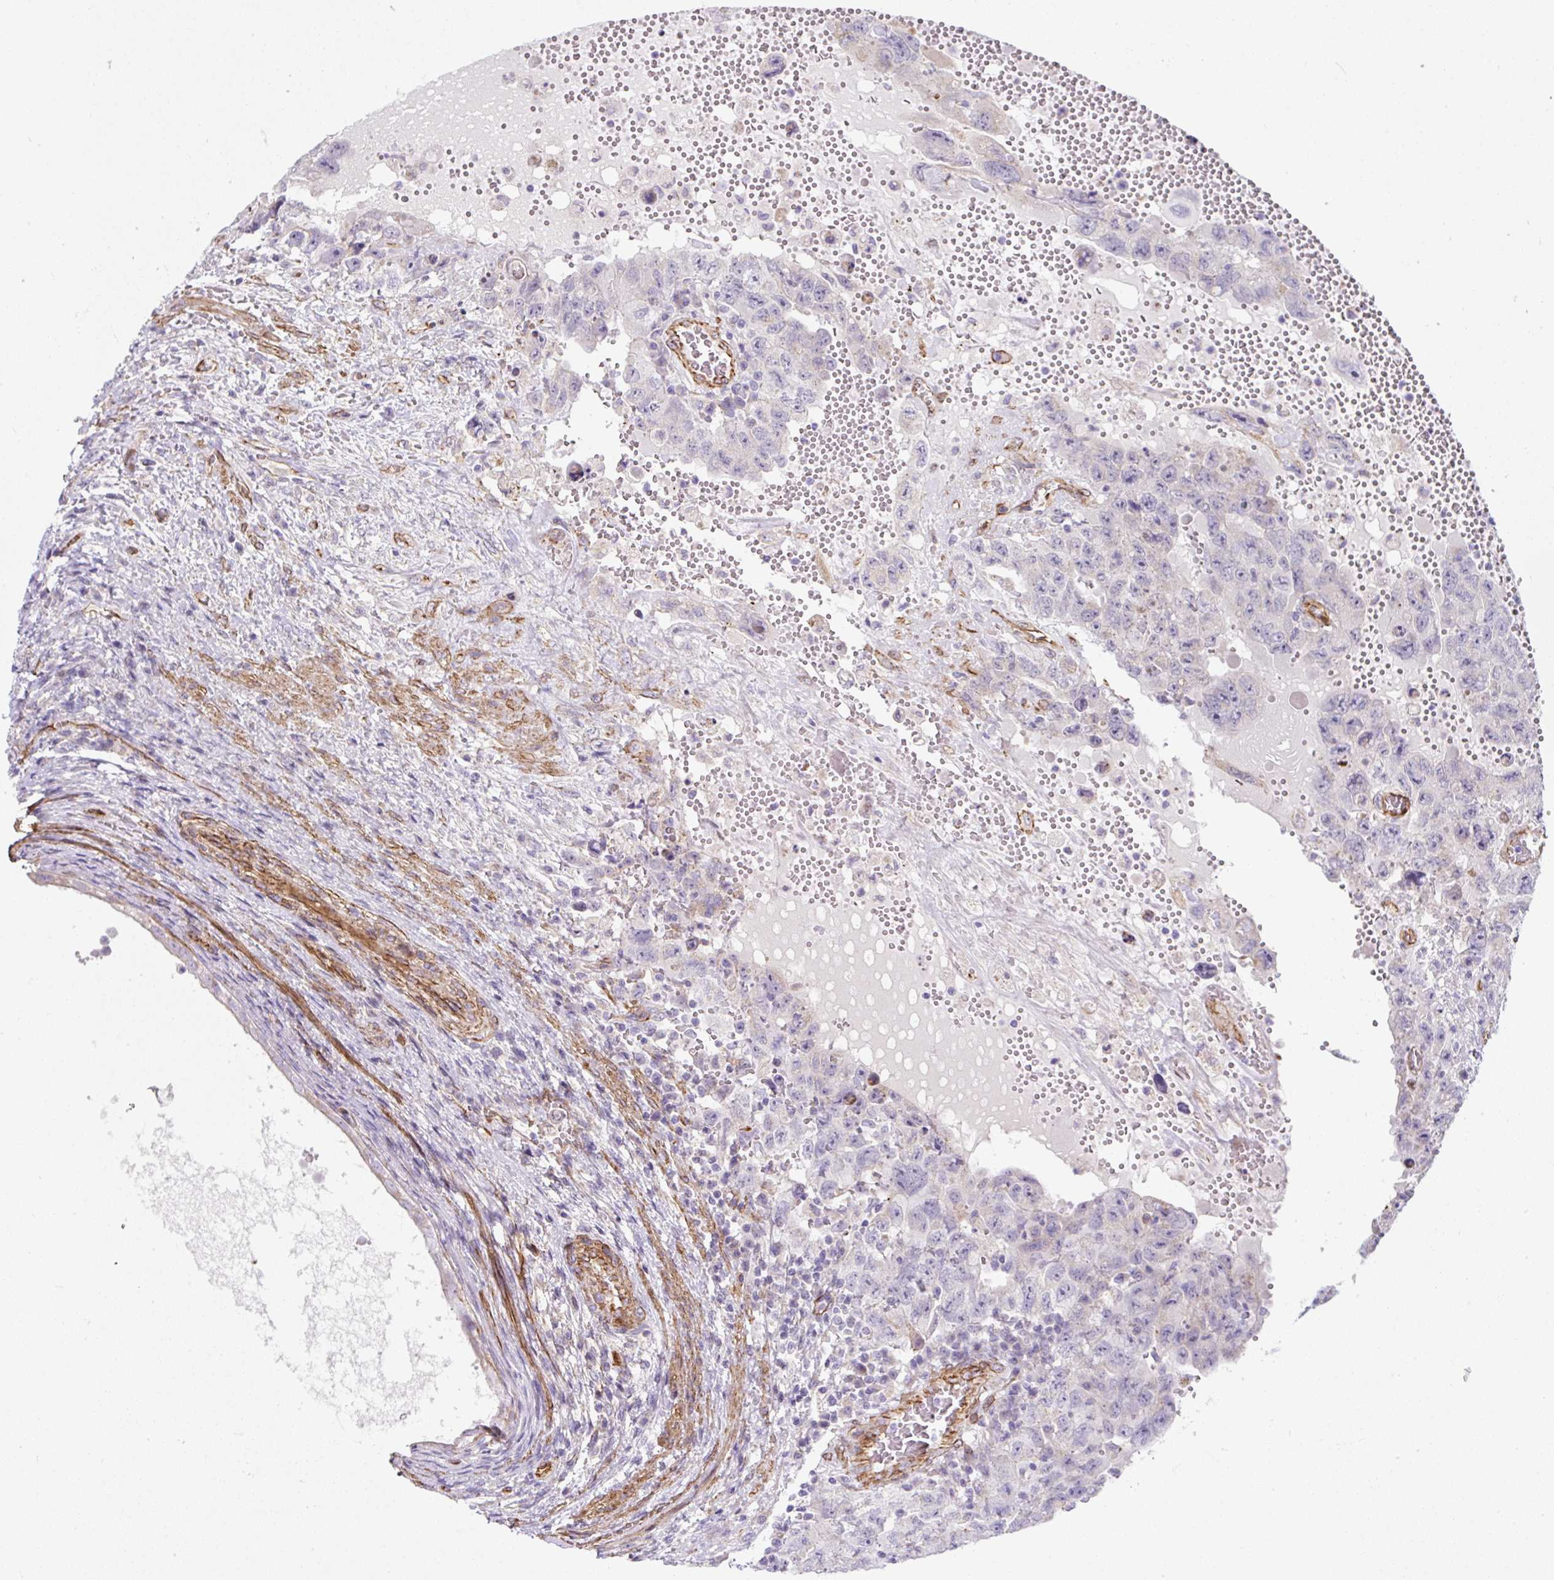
{"staining": {"intensity": "negative", "quantity": "none", "location": "none"}, "tissue": "testis cancer", "cell_type": "Tumor cells", "image_type": "cancer", "snomed": [{"axis": "morphology", "description": "Carcinoma, Embryonal, NOS"}, {"axis": "topography", "description": "Testis"}], "caption": "Immunohistochemistry (IHC) histopathology image of neoplastic tissue: testis cancer (embryonal carcinoma) stained with DAB (3,3'-diaminobenzidine) demonstrates no significant protein positivity in tumor cells.", "gene": "ANKUB1", "patient": {"sex": "male", "age": 26}}